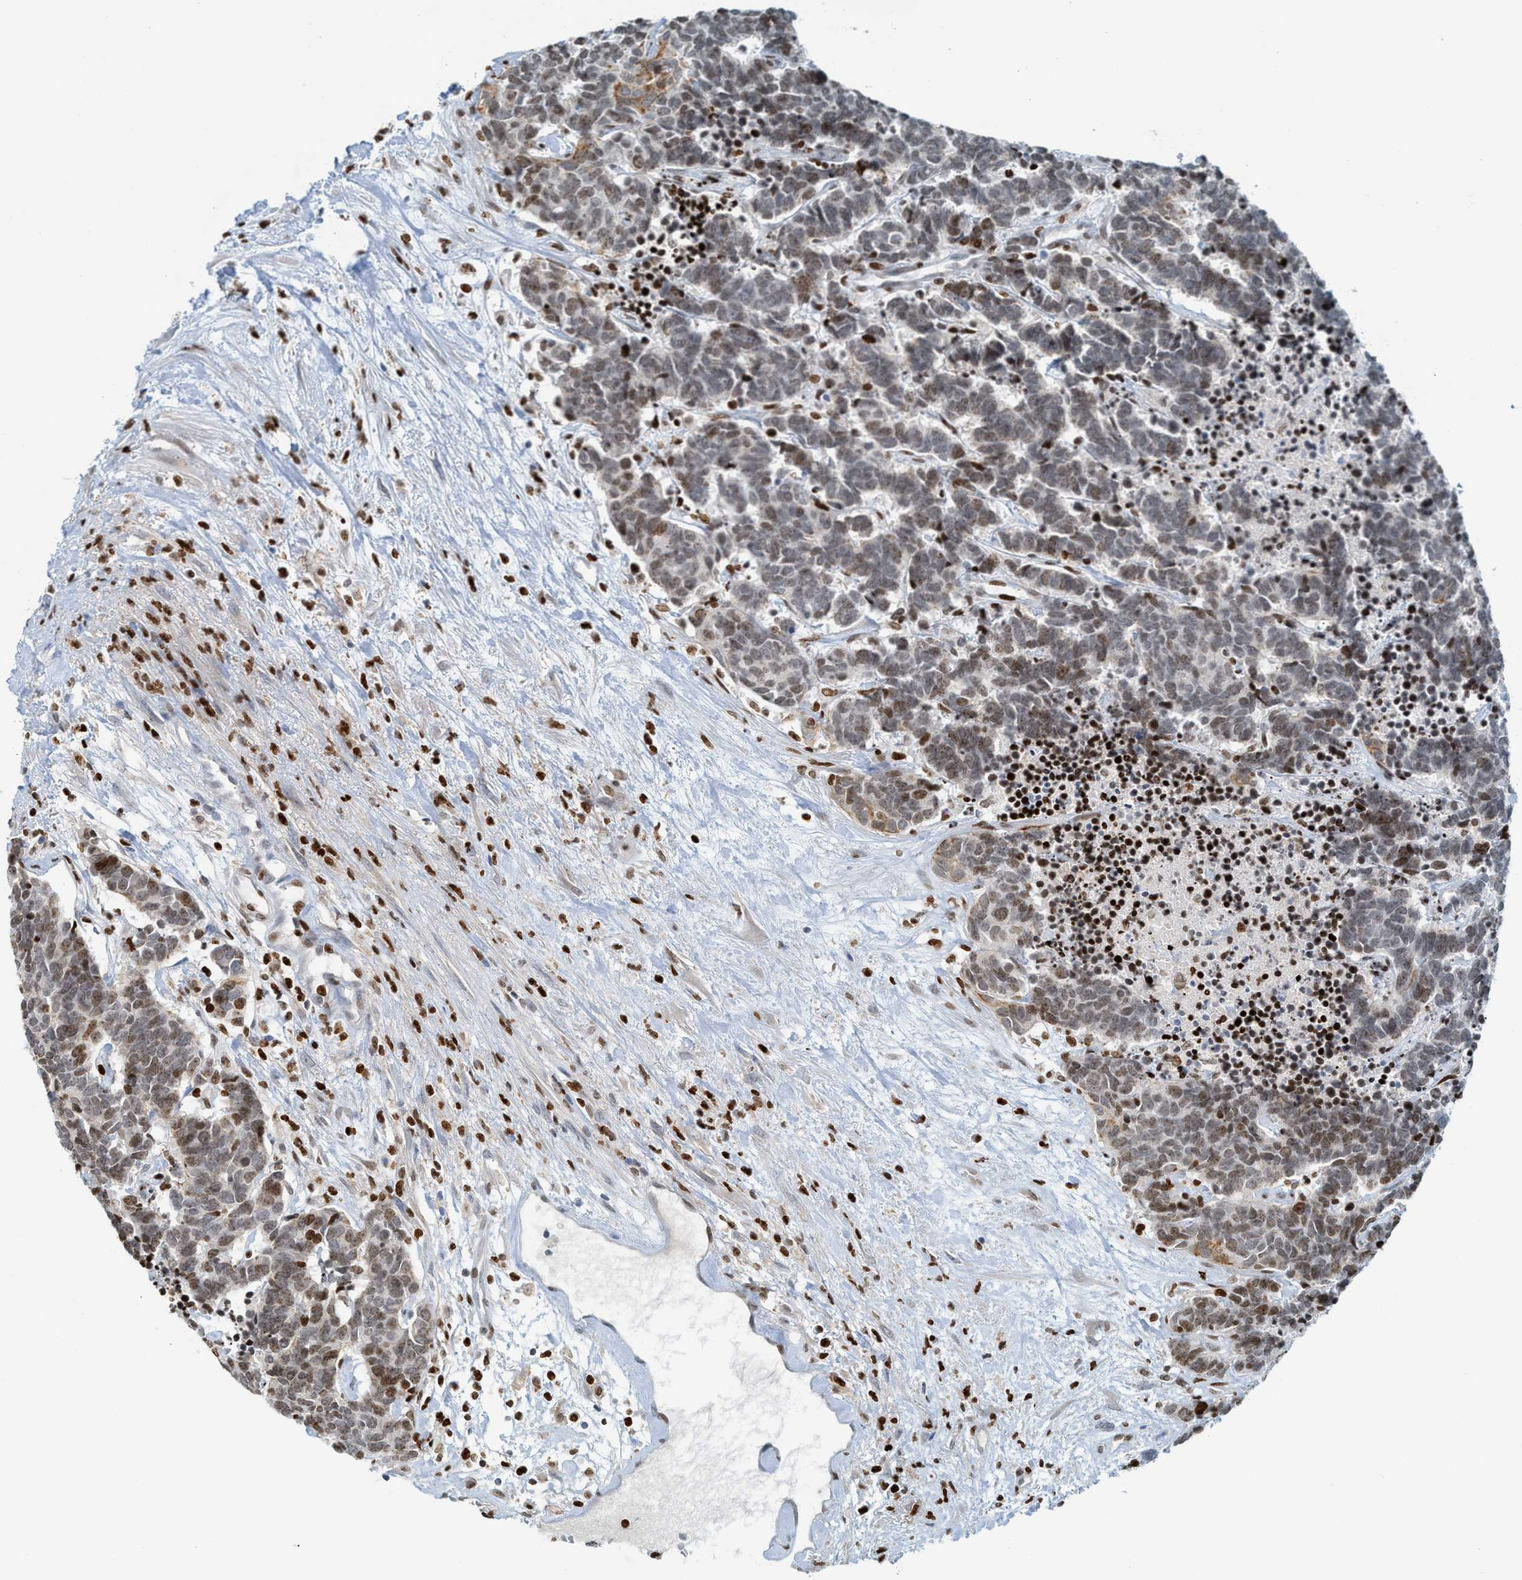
{"staining": {"intensity": "moderate", "quantity": "<25%", "location": "nuclear"}, "tissue": "carcinoid", "cell_type": "Tumor cells", "image_type": "cancer", "snomed": [{"axis": "morphology", "description": "Carcinoma, NOS"}, {"axis": "morphology", "description": "Carcinoid, malignant, NOS"}, {"axis": "topography", "description": "Urinary bladder"}], "caption": "There is low levels of moderate nuclear positivity in tumor cells of carcinoma, as demonstrated by immunohistochemical staining (brown color).", "gene": "SH3D19", "patient": {"sex": "male", "age": 57}}